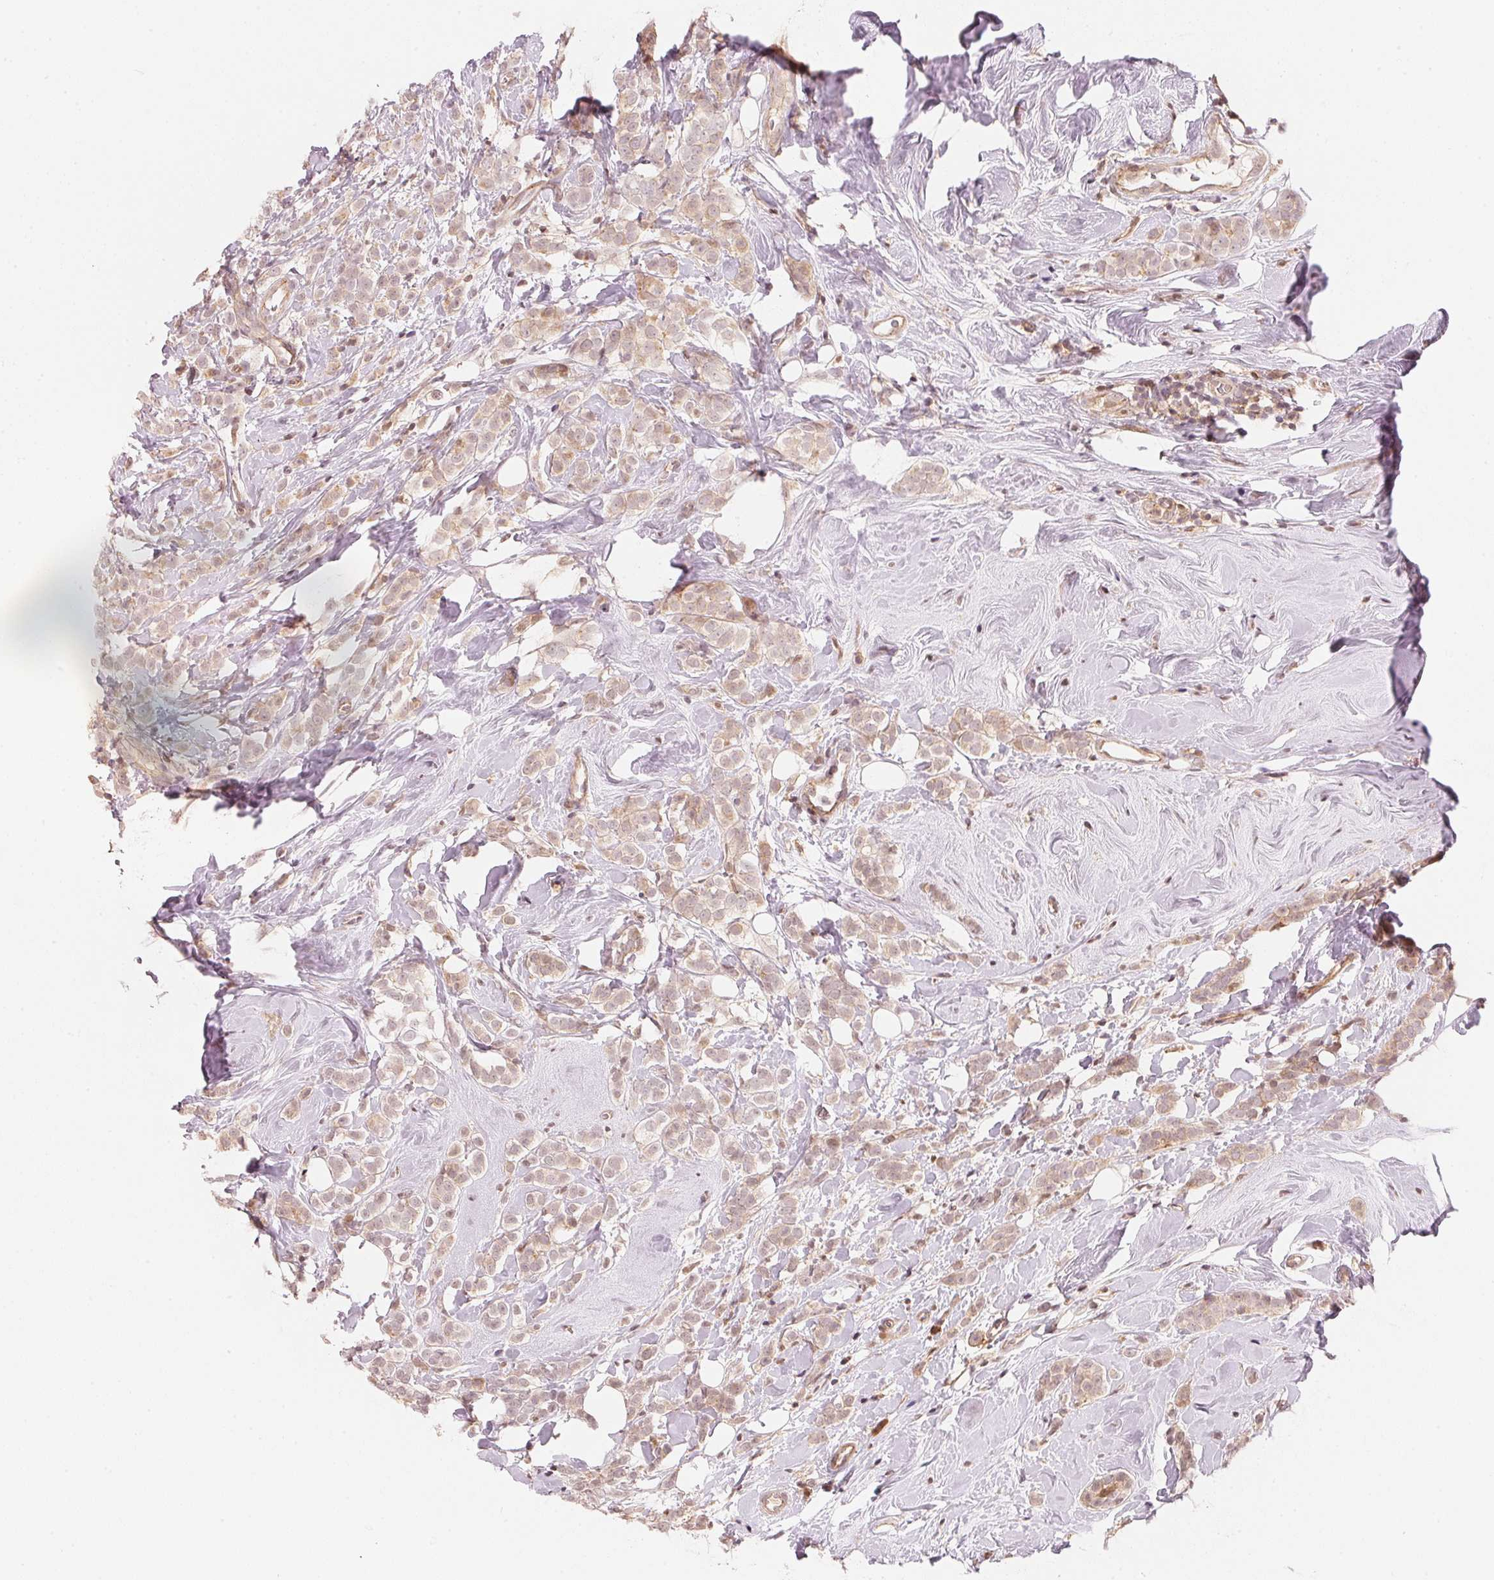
{"staining": {"intensity": "weak", "quantity": "25%-75%", "location": "cytoplasmic/membranous"}, "tissue": "breast cancer", "cell_type": "Tumor cells", "image_type": "cancer", "snomed": [{"axis": "morphology", "description": "Lobular carcinoma"}, {"axis": "topography", "description": "Breast"}], "caption": "Lobular carcinoma (breast) tissue reveals weak cytoplasmic/membranous expression in approximately 25%-75% of tumor cells", "gene": "PRKN", "patient": {"sex": "female", "age": 49}}